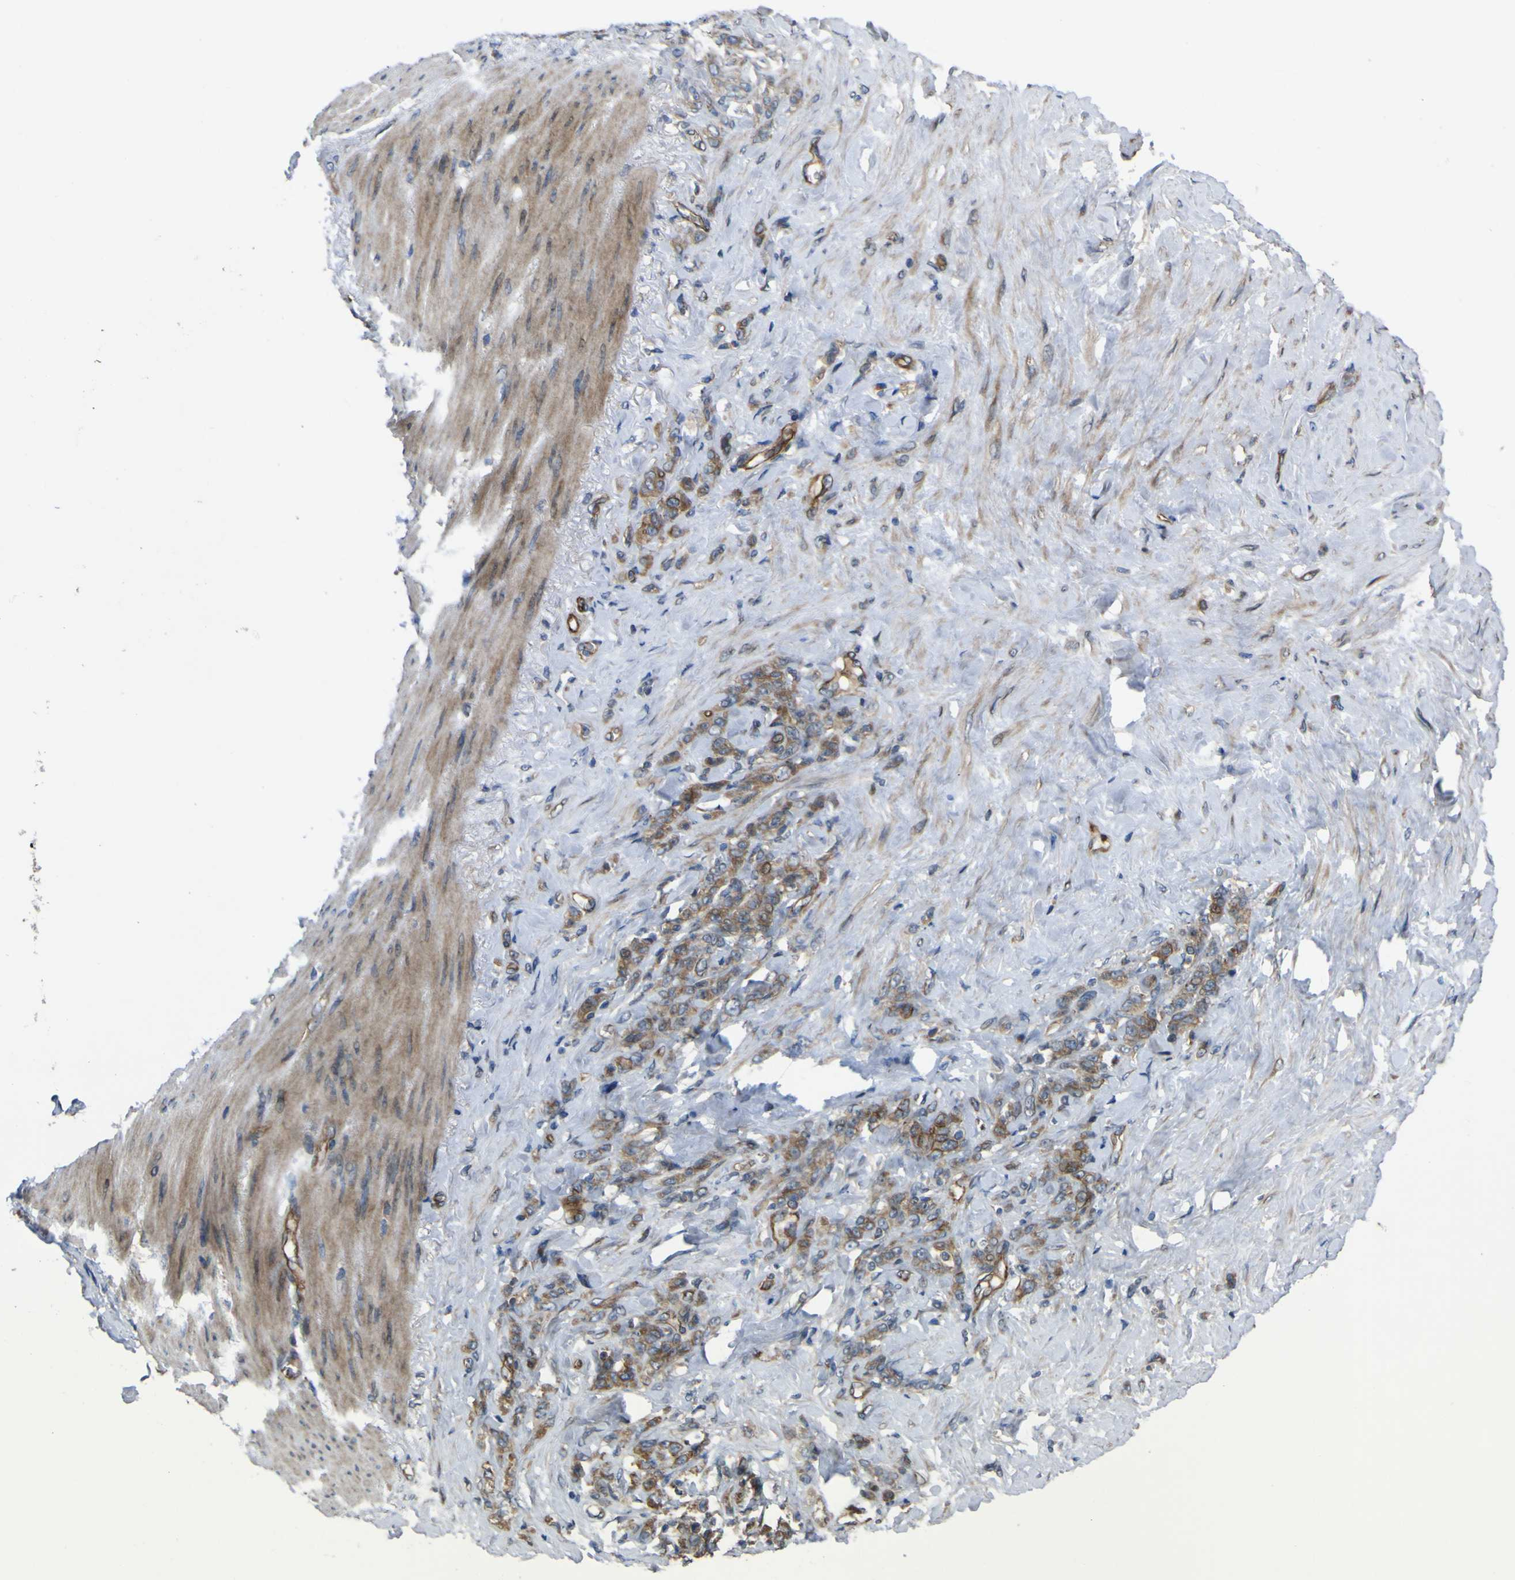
{"staining": {"intensity": "moderate", "quantity": ">75%", "location": "cytoplasmic/membranous"}, "tissue": "stomach cancer", "cell_type": "Tumor cells", "image_type": "cancer", "snomed": [{"axis": "morphology", "description": "Adenocarcinoma, NOS"}, {"axis": "topography", "description": "Stomach"}], "caption": "This image reveals immunohistochemistry staining of human adenocarcinoma (stomach), with medium moderate cytoplasmic/membranous staining in approximately >75% of tumor cells.", "gene": "FBXO30", "patient": {"sex": "male", "age": 82}}